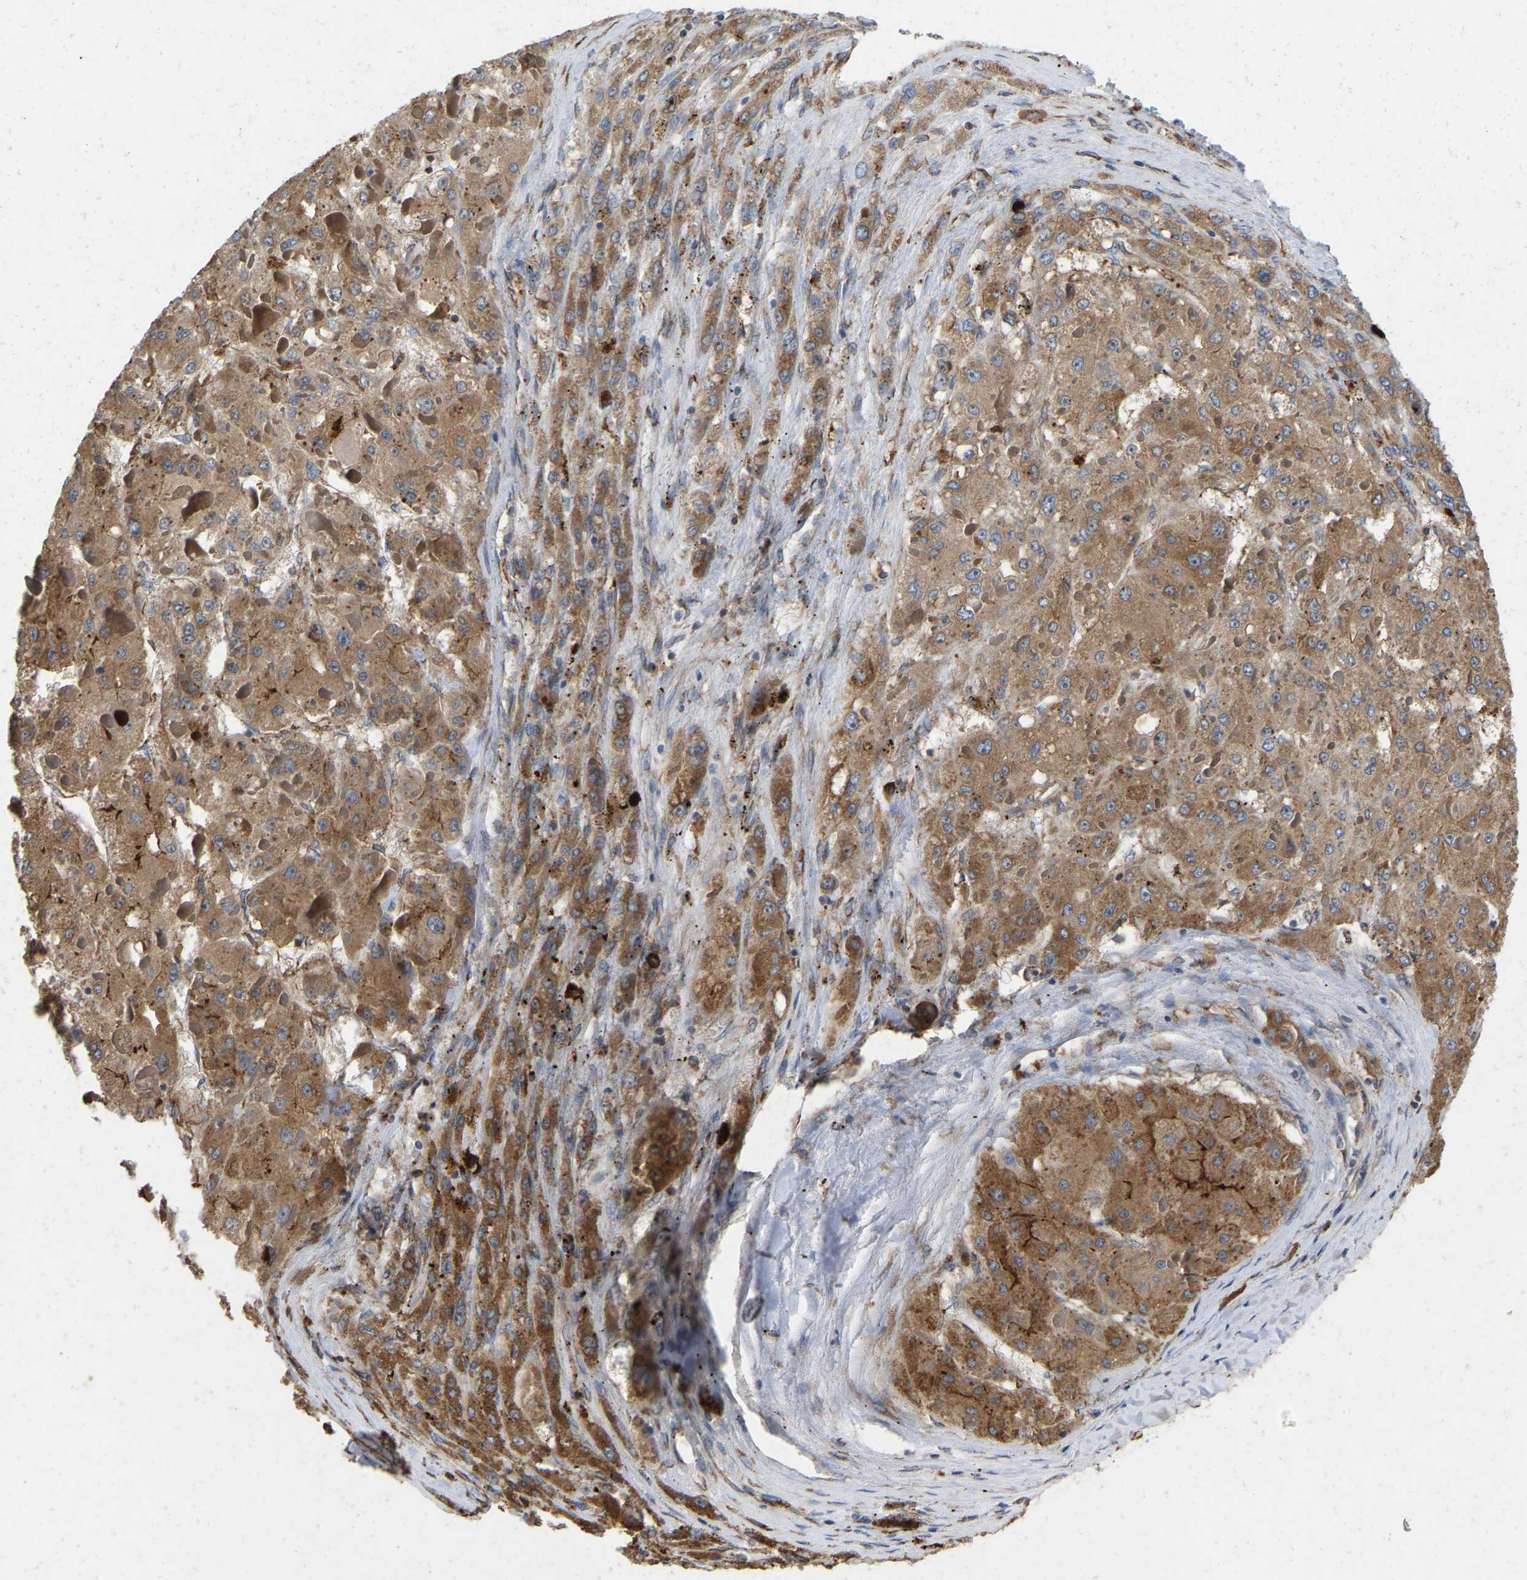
{"staining": {"intensity": "moderate", "quantity": ">75%", "location": "cytoplasmic/membranous"}, "tissue": "liver cancer", "cell_type": "Tumor cells", "image_type": "cancer", "snomed": [{"axis": "morphology", "description": "Carcinoma, Hepatocellular, NOS"}, {"axis": "topography", "description": "Liver"}], "caption": "Immunohistochemistry (IHC) histopathology image of human hepatocellular carcinoma (liver) stained for a protein (brown), which exhibits medium levels of moderate cytoplasmic/membranous expression in approximately >75% of tumor cells.", "gene": "RHEB", "patient": {"sex": "female", "age": 73}}